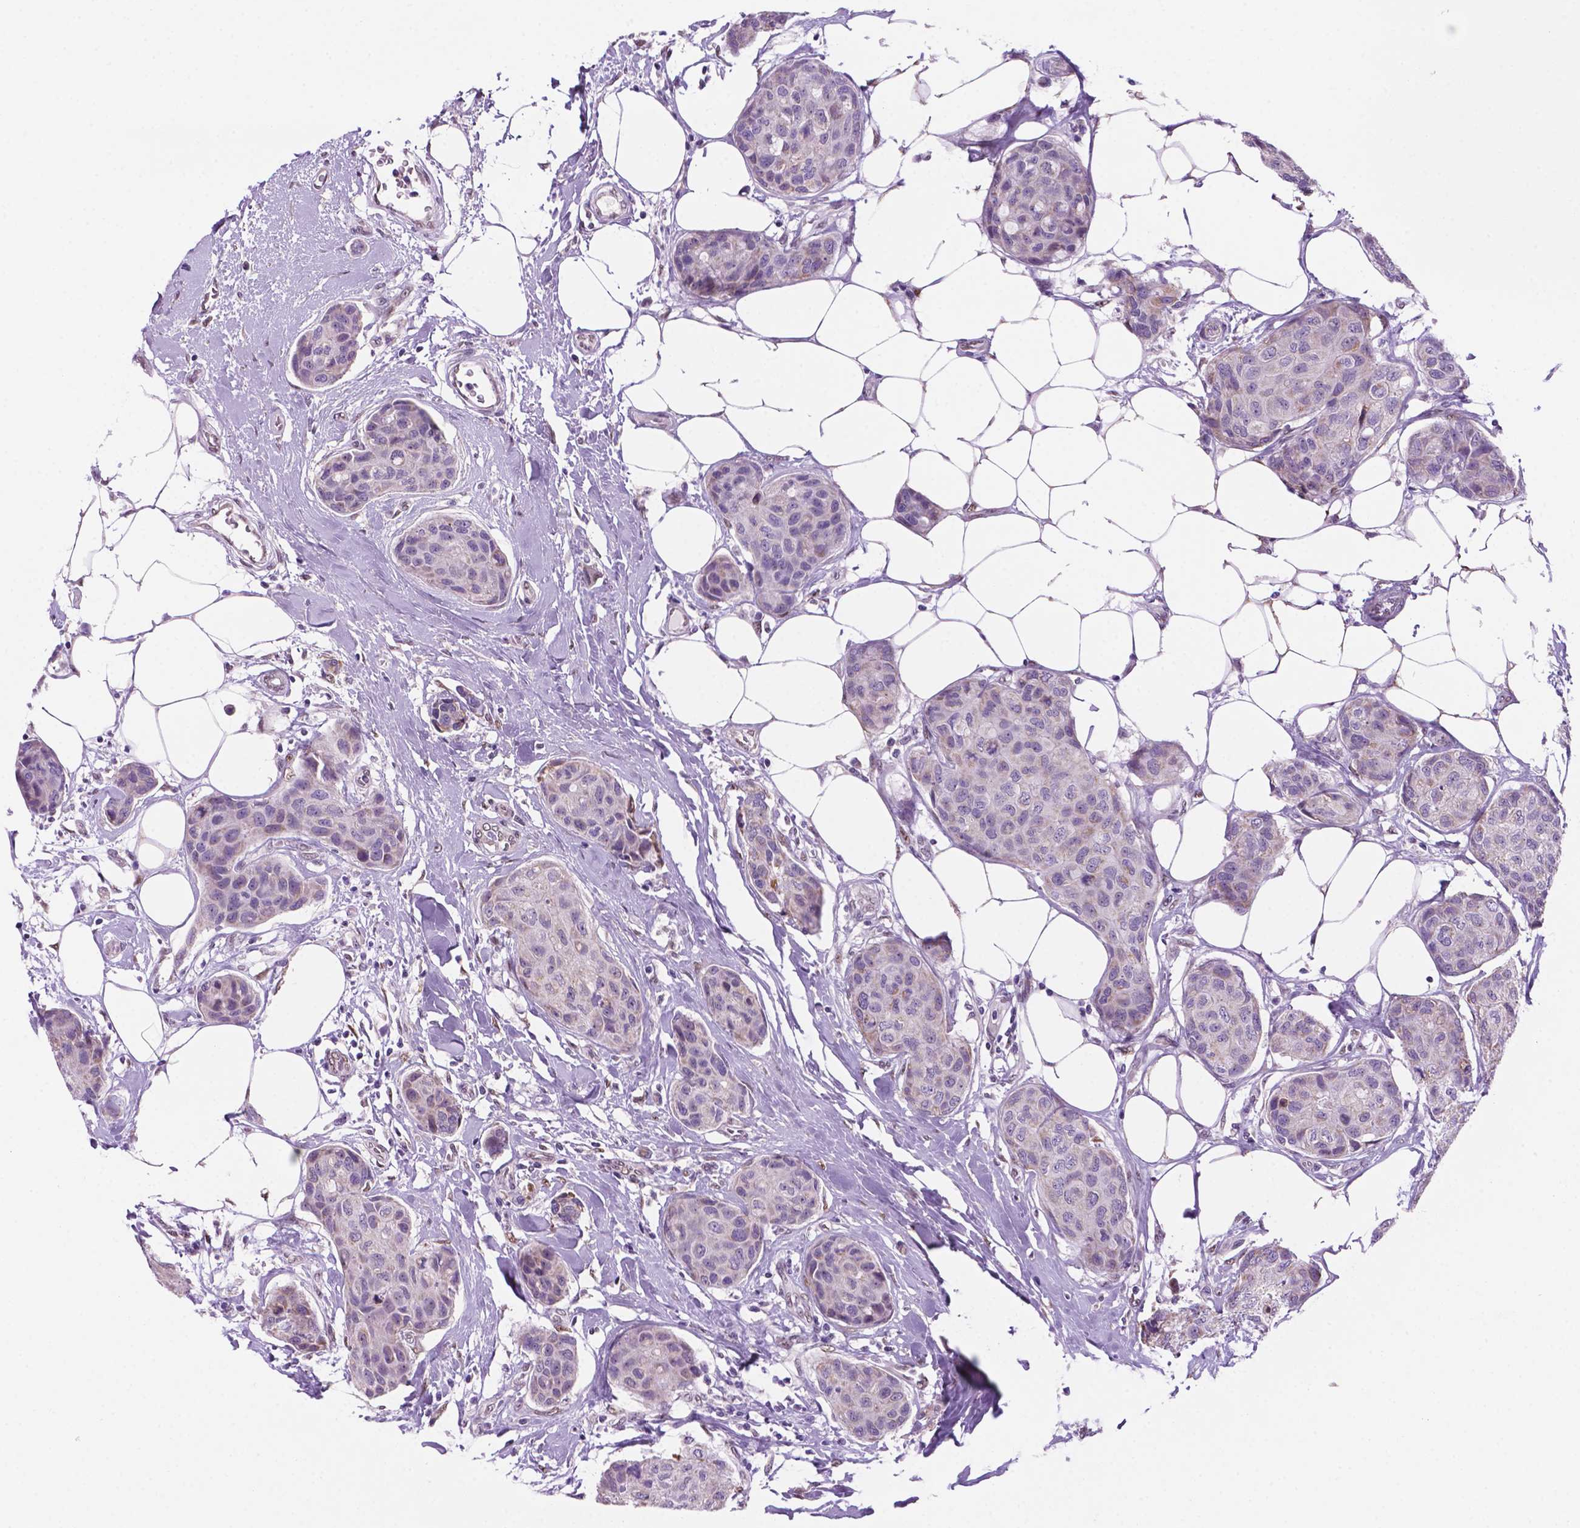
{"staining": {"intensity": "negative", "quantity": "none", "location": "none"}, "tissue": "breast cancer", "cell_type": "Tumor cells", "image_type": "cancer", "snomed": [{"axis": "morphology", "description": "Duct carcinoma"}, {"axis": "topography", "description": "Breast"}], "caption": "Tumor cells show no significant staining in breast cancer.", "gene": "C18orf21", "patient": {"sex": "female", "age": 80}}